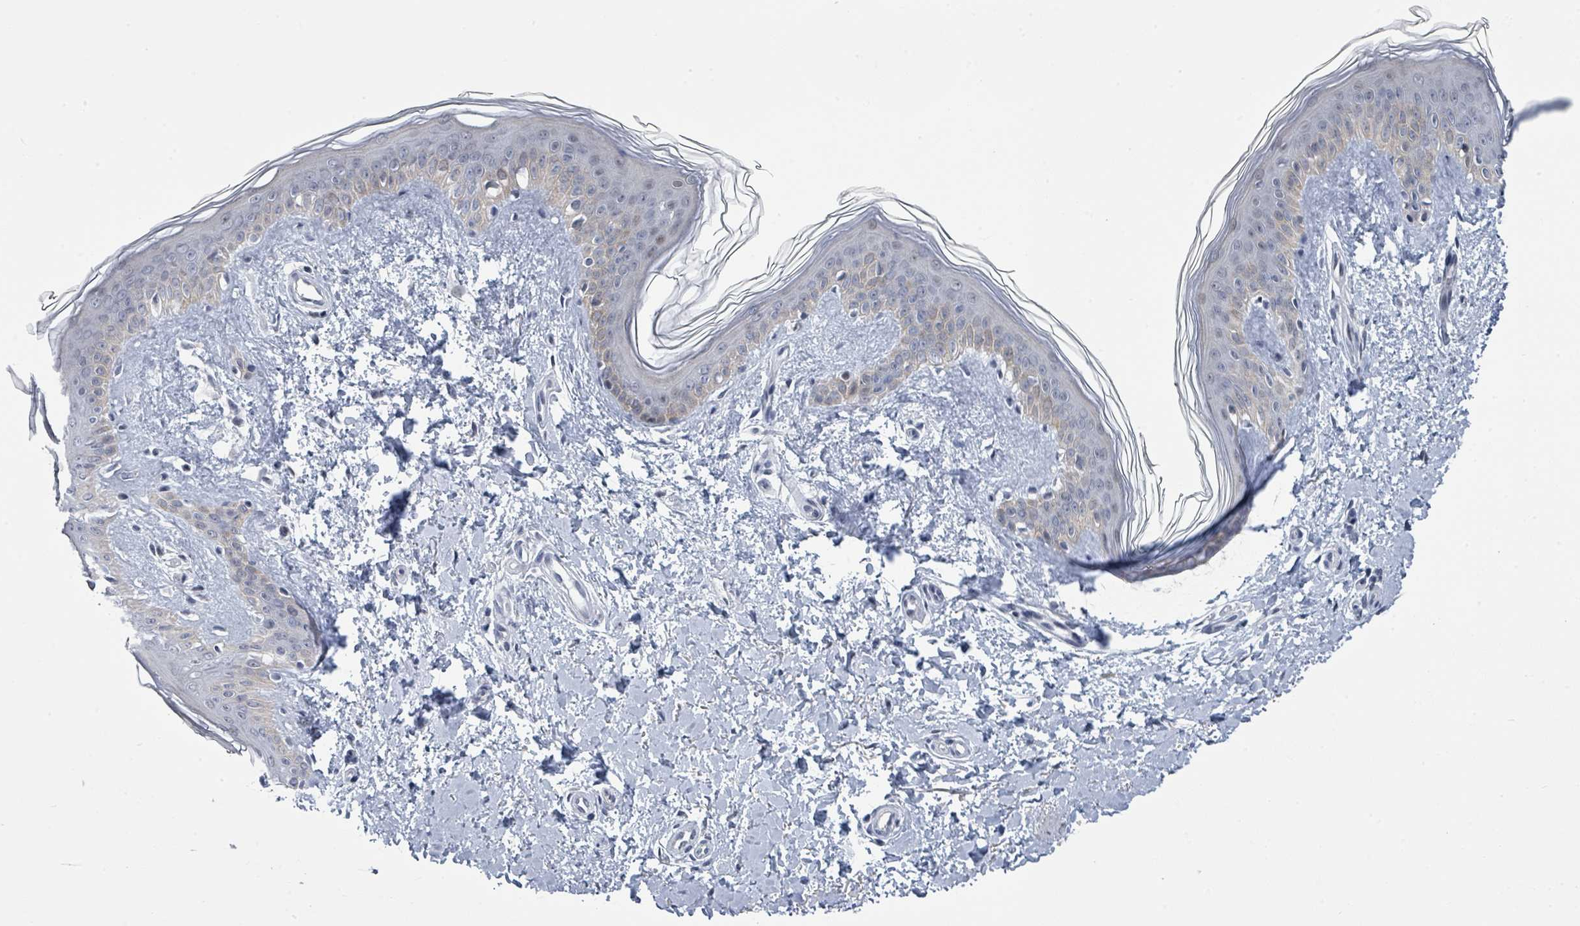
{"staining": {"intensity": "negative", "quantity": "none", "location": "none"}, "tissue": "skin", "cell_type": "Fibroblasts", "image_type": "normal", "snomed": [{"axis": "morphology", "description": "Normal tissue, NOS"}, {"axis": "topography", "description": "Skin"}], "caption": "Immunohistochemistry micrograph of benign skin: human skin stained with DAB demonstrates no significant protein expression in fibroblasts. The staining was performed using DAB (3,3'-diaminobenzidine) to visualize the protein expression in brown, while the nuclei were stained in blue with hematoxylin (Magnification: 20x).", "gene": "CT45A10", "patient": {"sex": "female", "age": 41}}